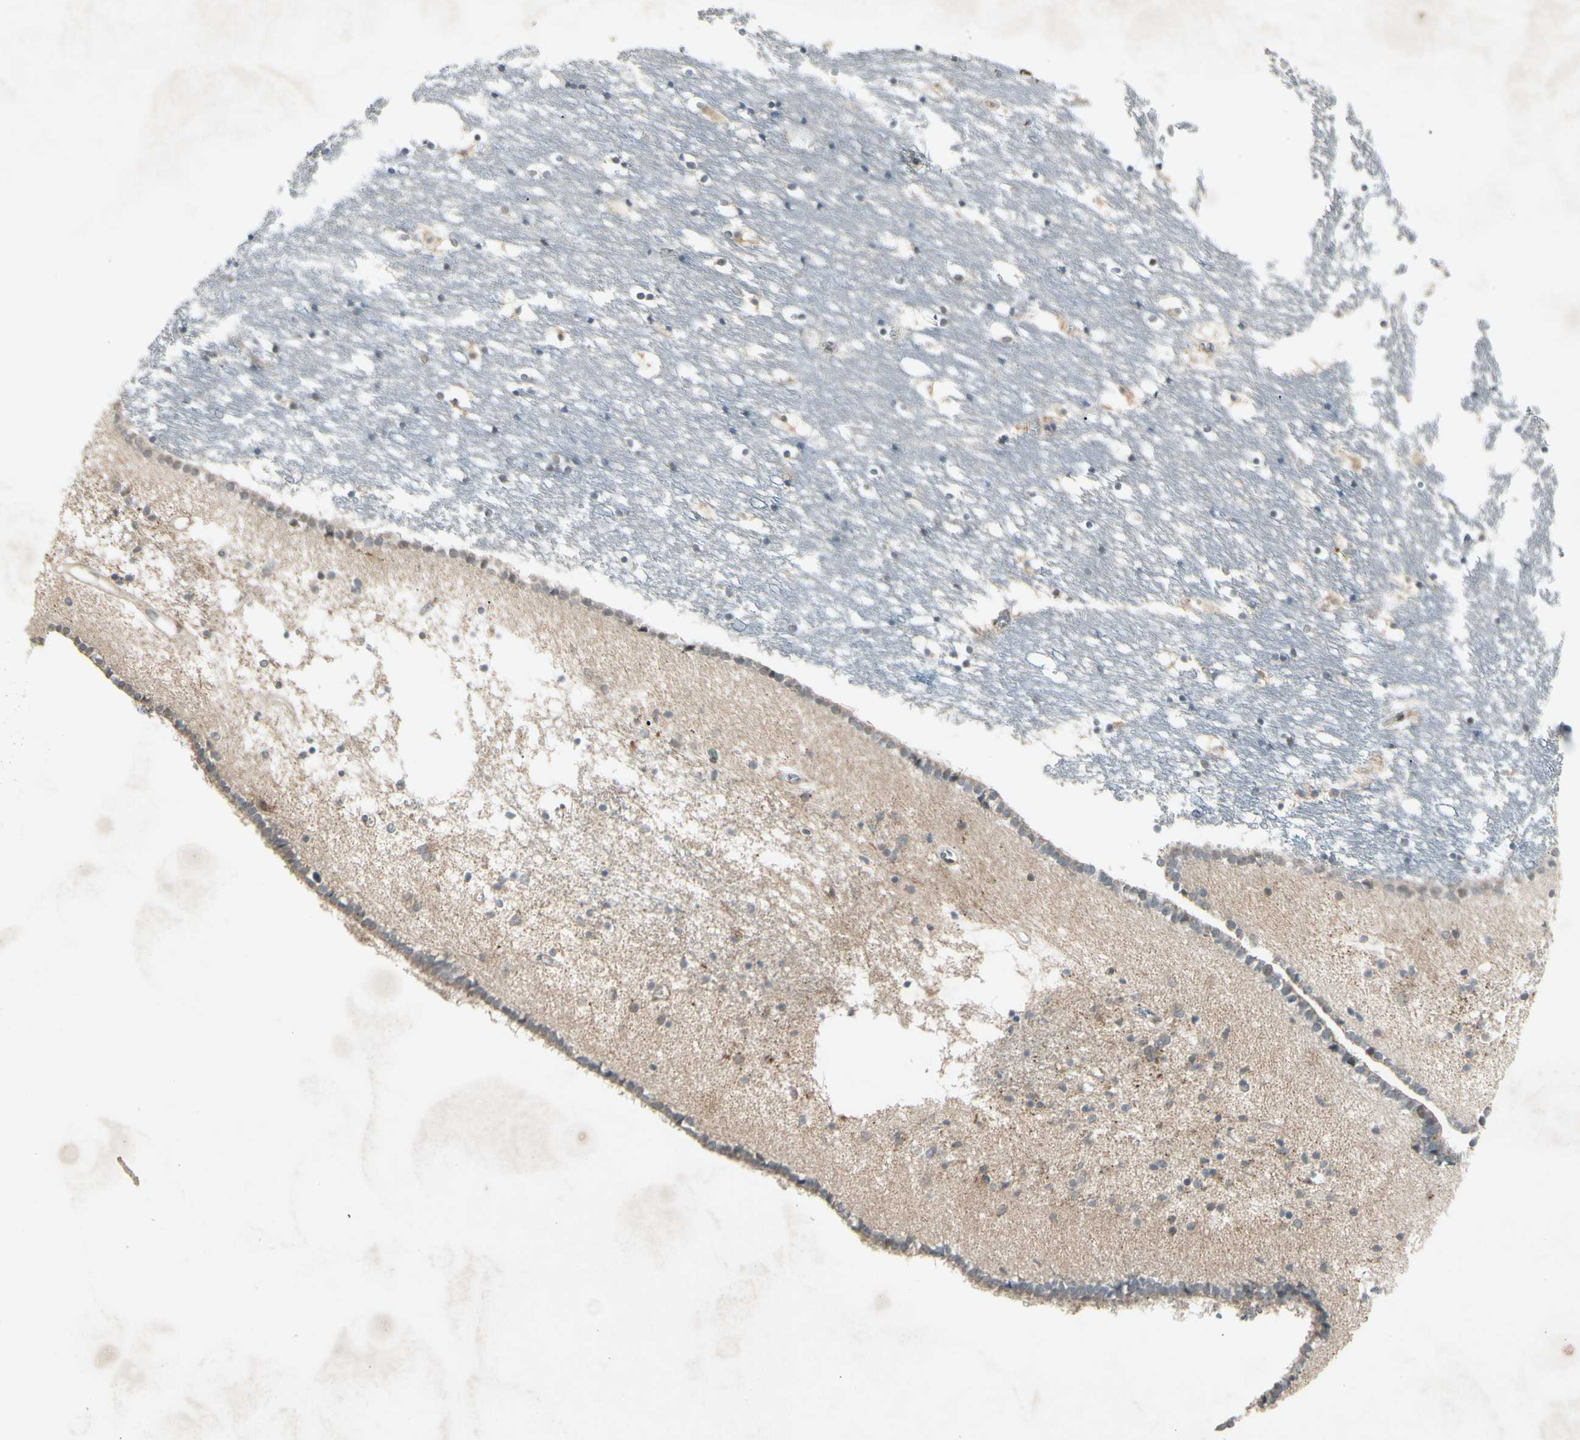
{"staining": {"intensity": "negative", "quantity": "none", "location": "none"}, "tissue": "caudate", "cell_type": "Glial cells", "image_type": "normal", "snomed": [{"axis": "morphology", "description": "Normal tissue, NOS"}, {"axis": "topography", "description": "Lateral ventricle wall"}], "caption": "Micrograph shows no significant protein expression in glial cells of benign caudate. (Stains: DAB (3,3'-diaminobenzidine) immunohistochemistry (IHC) with hematoxylin counter stain, Microscopy: brightfield microscopy at high magnification).", "gene": "FHDC1", "patient": {"sex": "male", "age": 45}}